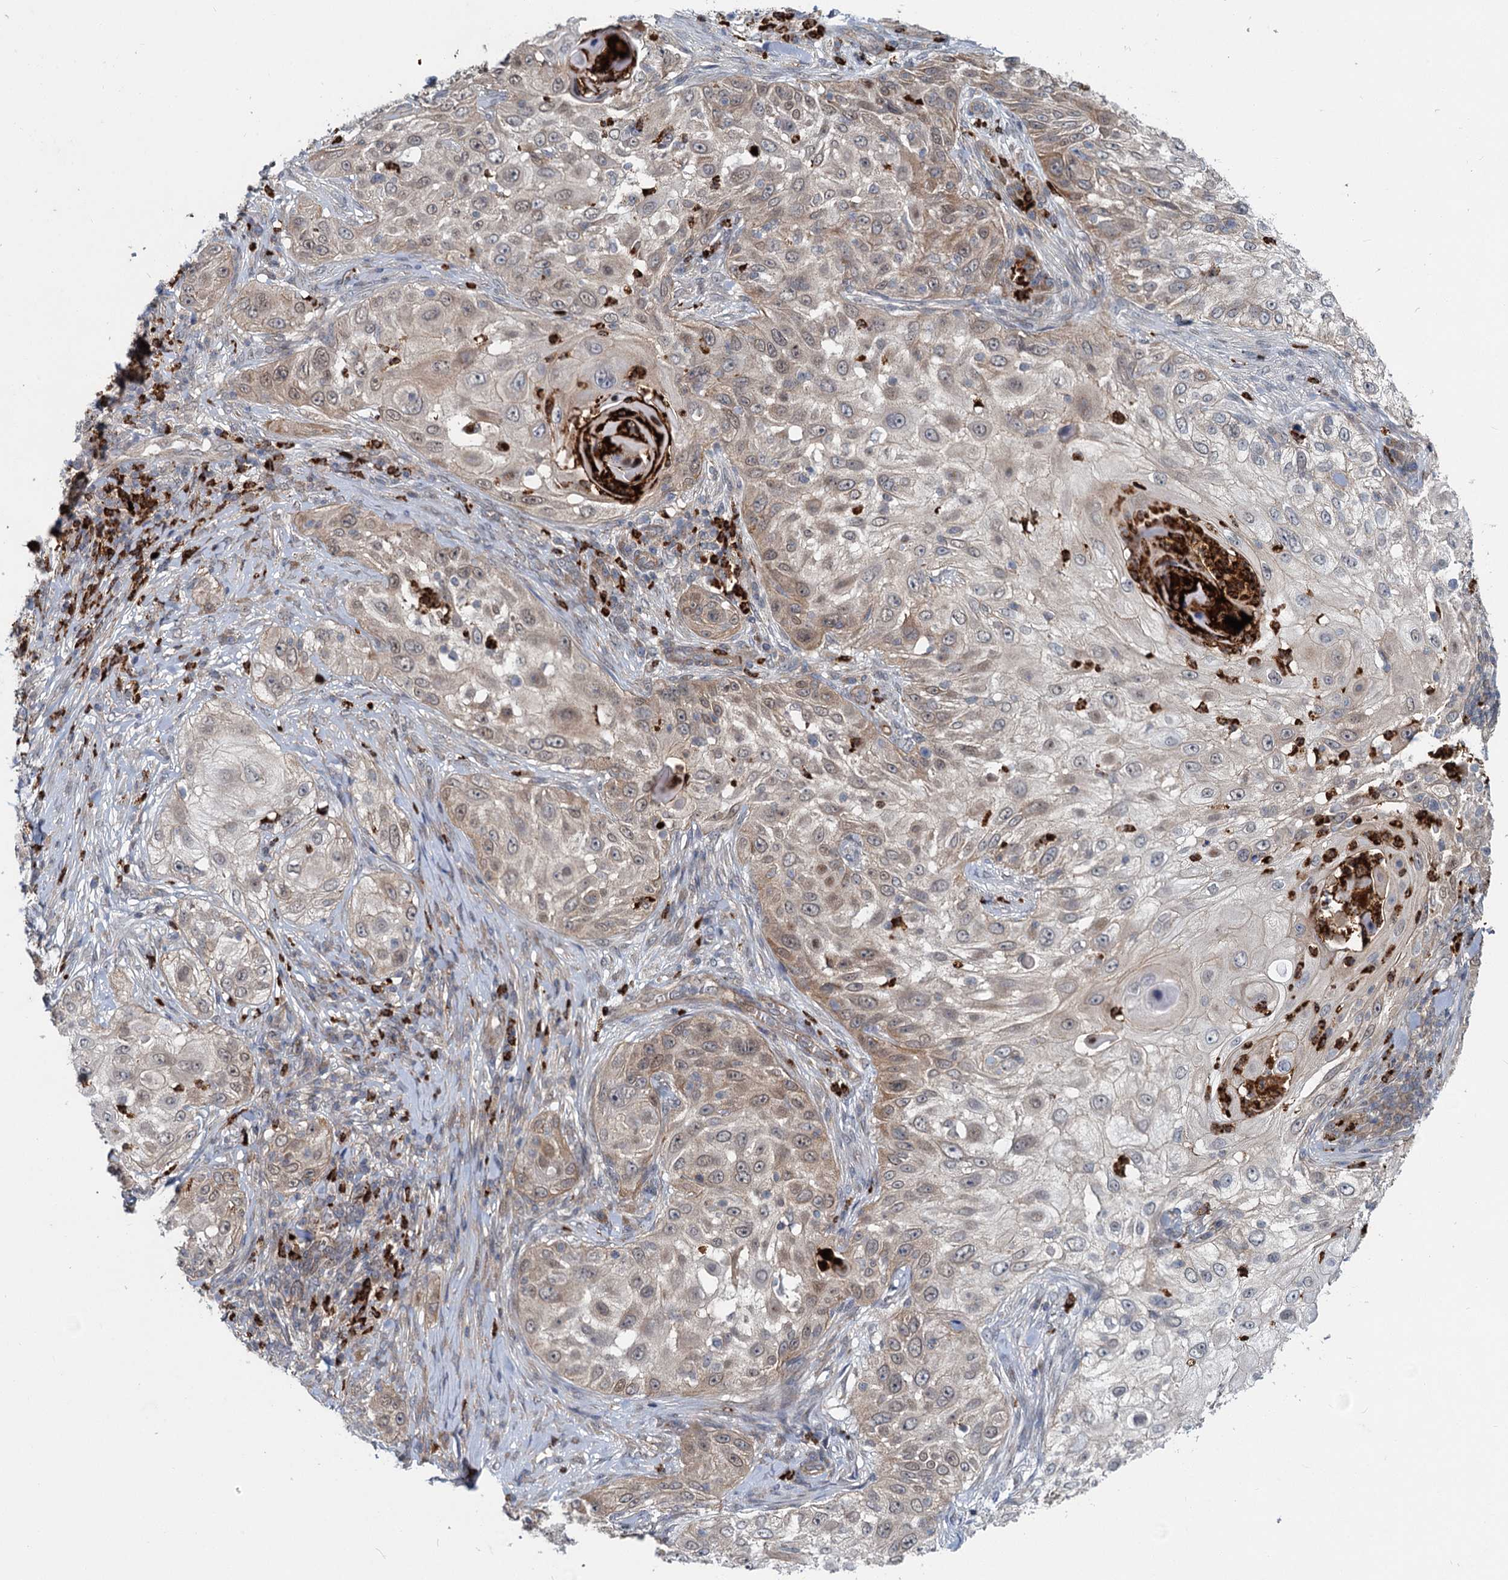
{"staining": {"intensity": "weak", "quantity": ">75%", "location": "cytoplasmic/membranous,nuclear"}, "tissue": "skin cancer", "cell_type": "Tumor cells", "image_type": "cancer", "snomed": [{"axis": "morphology", "description": "Squamous cell carcinoma, NOS"}, {"axis": "topography", "description": "Skin"}], "caption": "Skin cancer stained with a brown dye reveals weak cytoplasmic/membranous and nuclear positive expression in approximately >75% of tumor cells.", "gene": "ADCY2", "patient": {"sex": "female", "age": 44}}